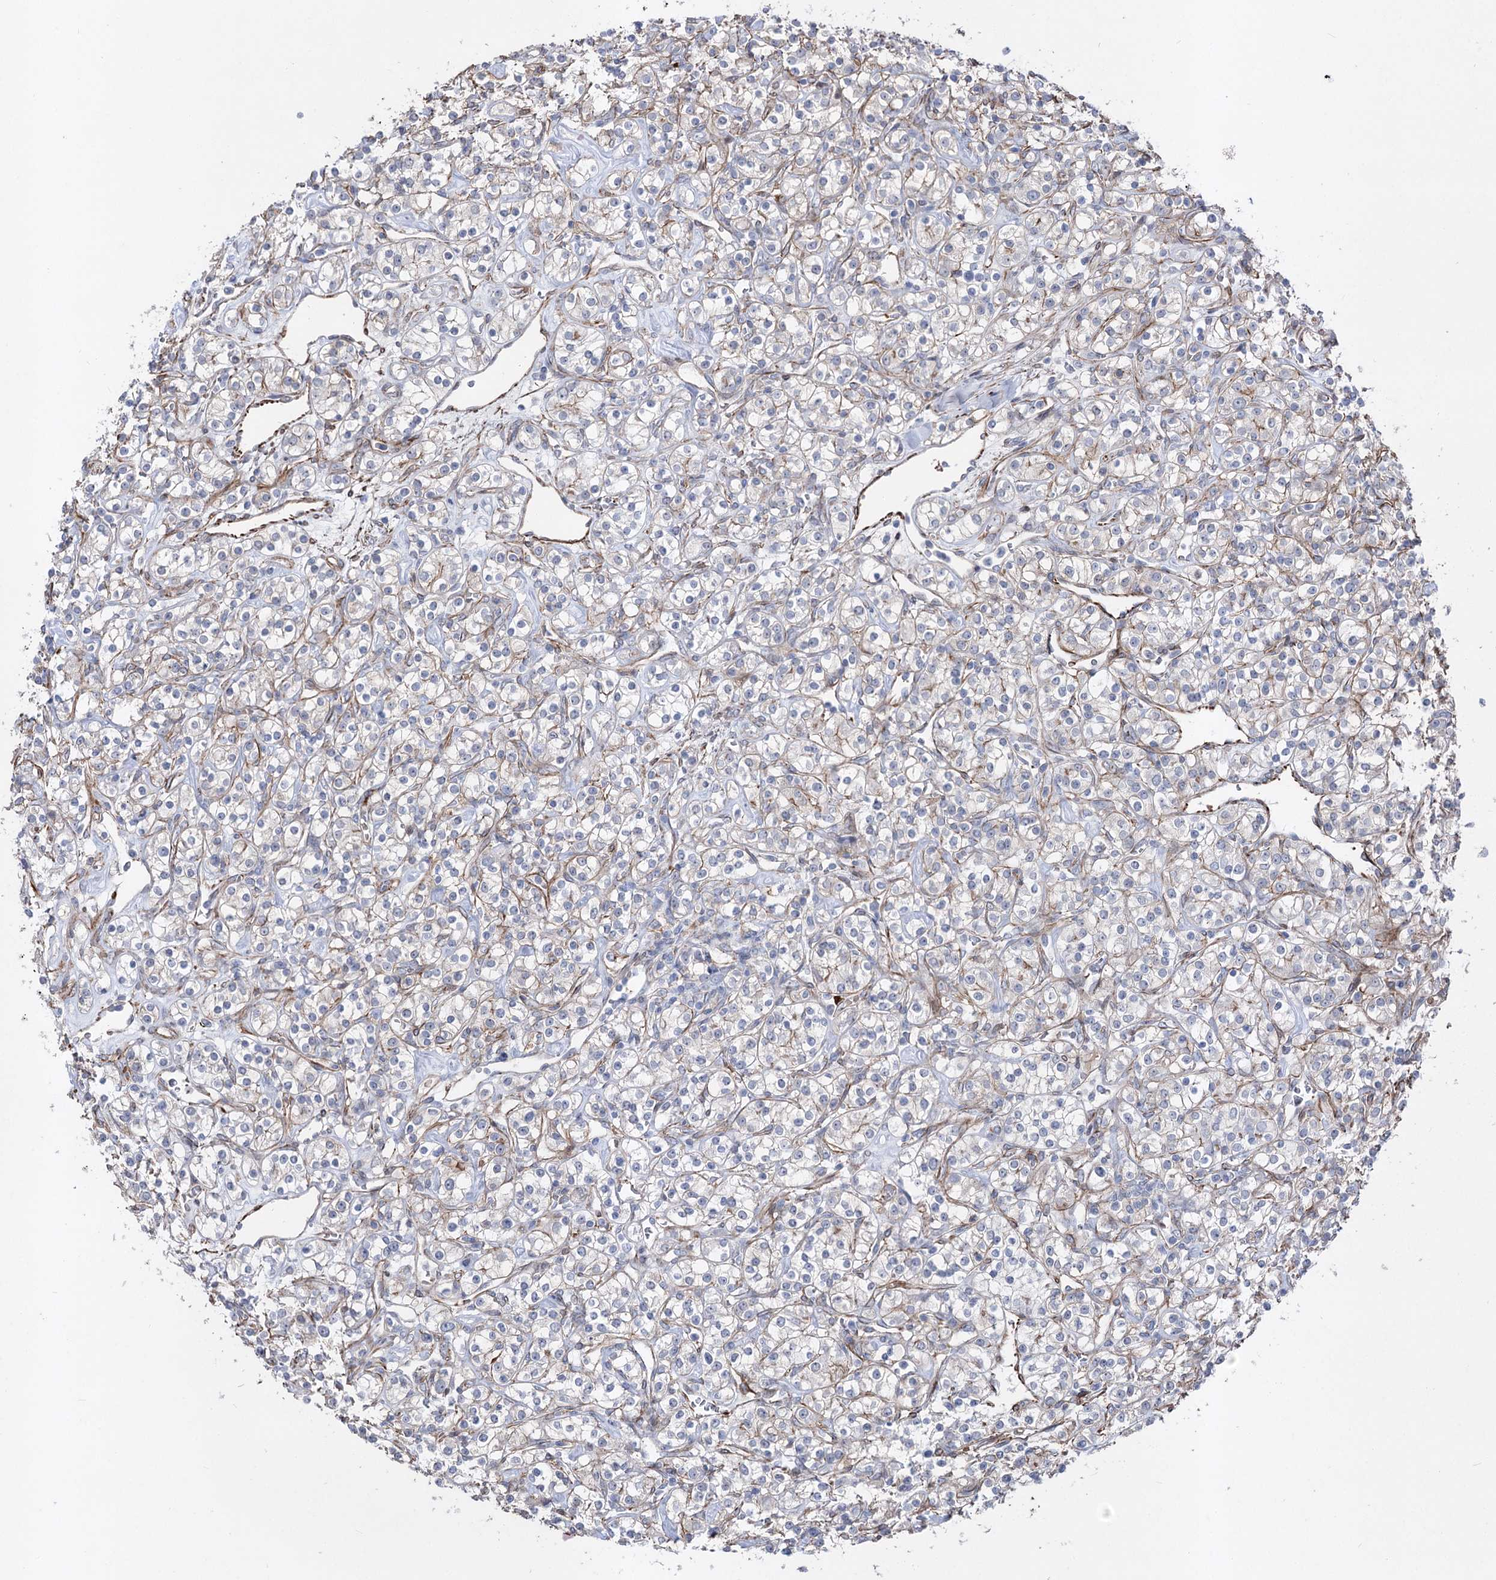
{"staining": {"intensity": "negative", "quantity": "none", "location": "none"}, "tissue": "renal cancer", "cell_type": "Tumor cells", "image_type": "cancer", "snomed": [{"axis": "morphology", "description": "Adenocarcinoma, NOS"}, {"axis": "topography", "description": "Kidney"}], "caption": "Protein analysis of renal cancer demonstrates no significant positivity in tumor cells.", "gene": "ARHGAP20", "patient": {"sex": "male", "age": 77}}